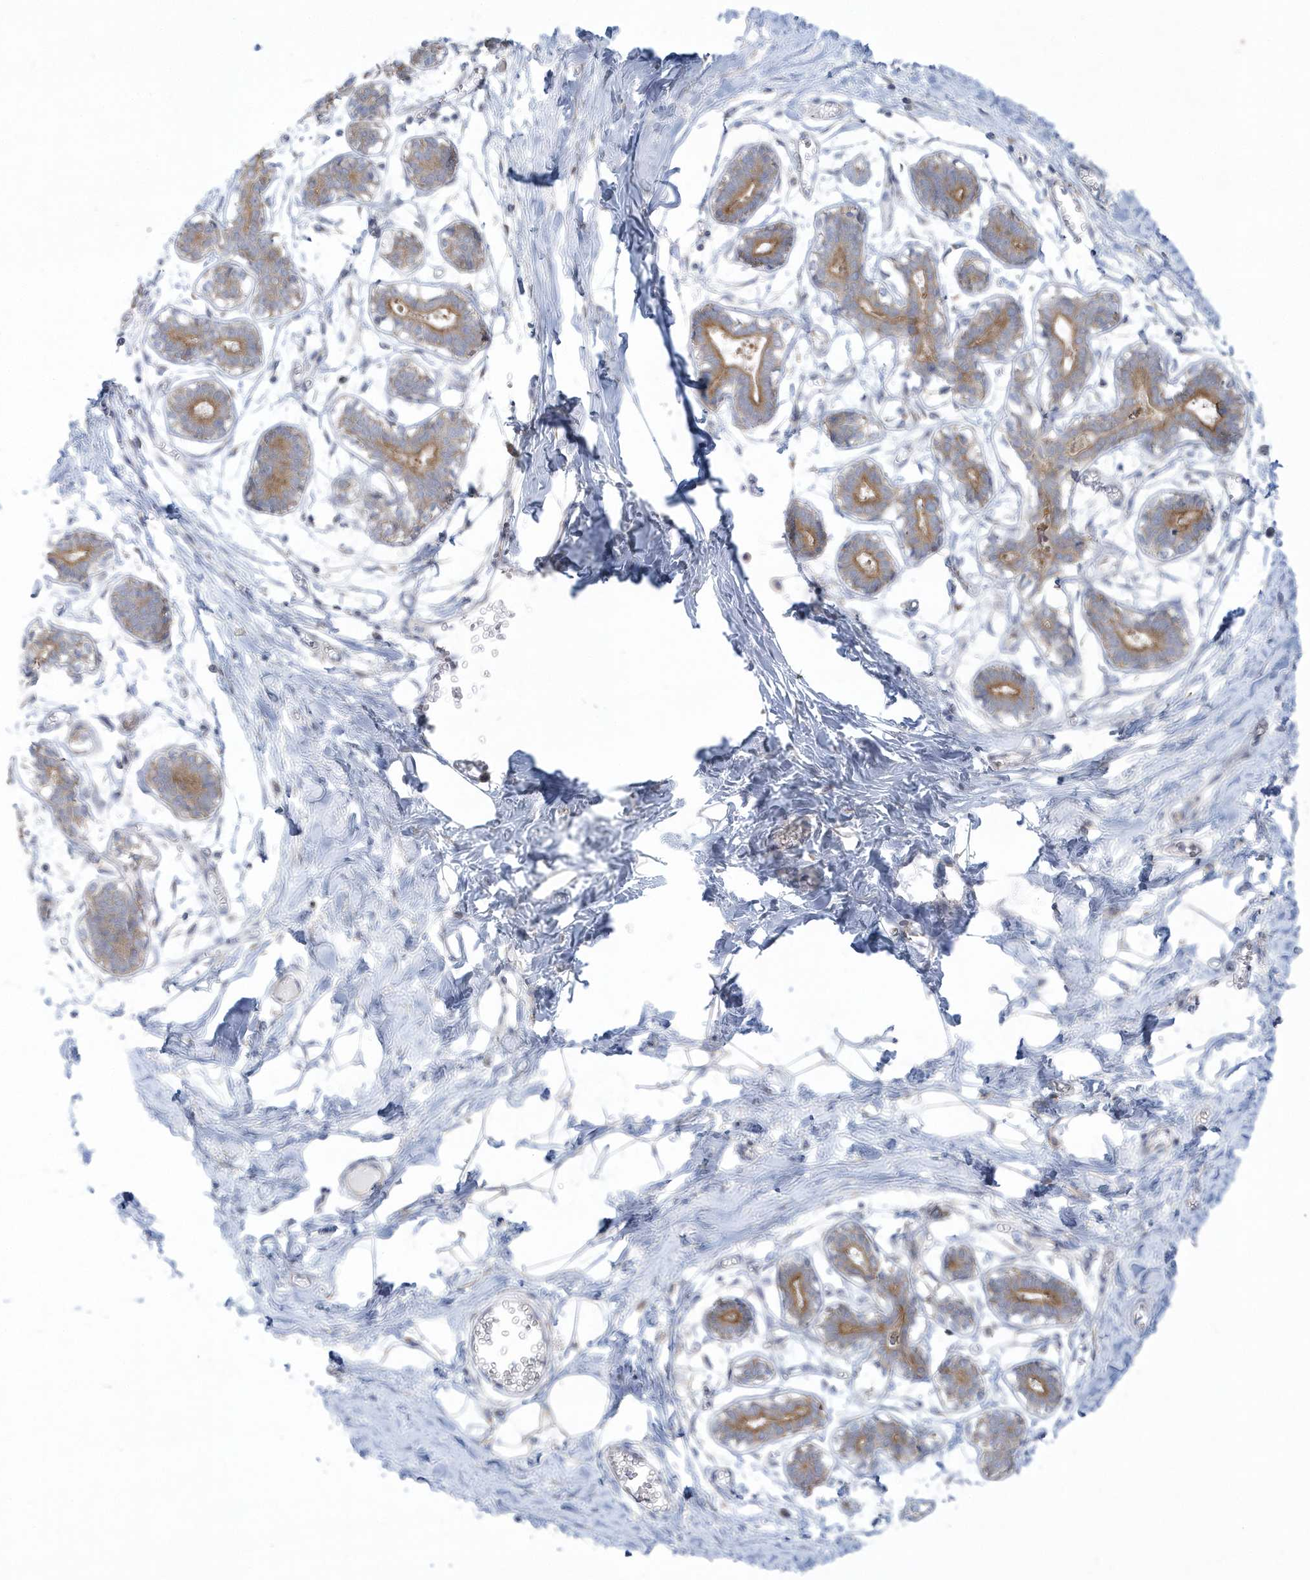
{"staining": {"intensity": "negative", "quantity": "25%-75%", "location": "cytoplasmic/membranous"}, "tissue": "breast", "cell_type": "Adipocytes", "image_type": "normal", "snomed": [{"axis": "morphology", "description": "Normal tissue, NOS"}, {"axis": "topography", "description": "Breast"}], "caption": "A histopathology image of breast stained for a protein reveals no brown staining in adipocytes. (Brightfield microscopy of DAB immunohistochemistry at high magnification).", "gene": "DNAJC18", "patient": {"sex": "female", "age": 27}}